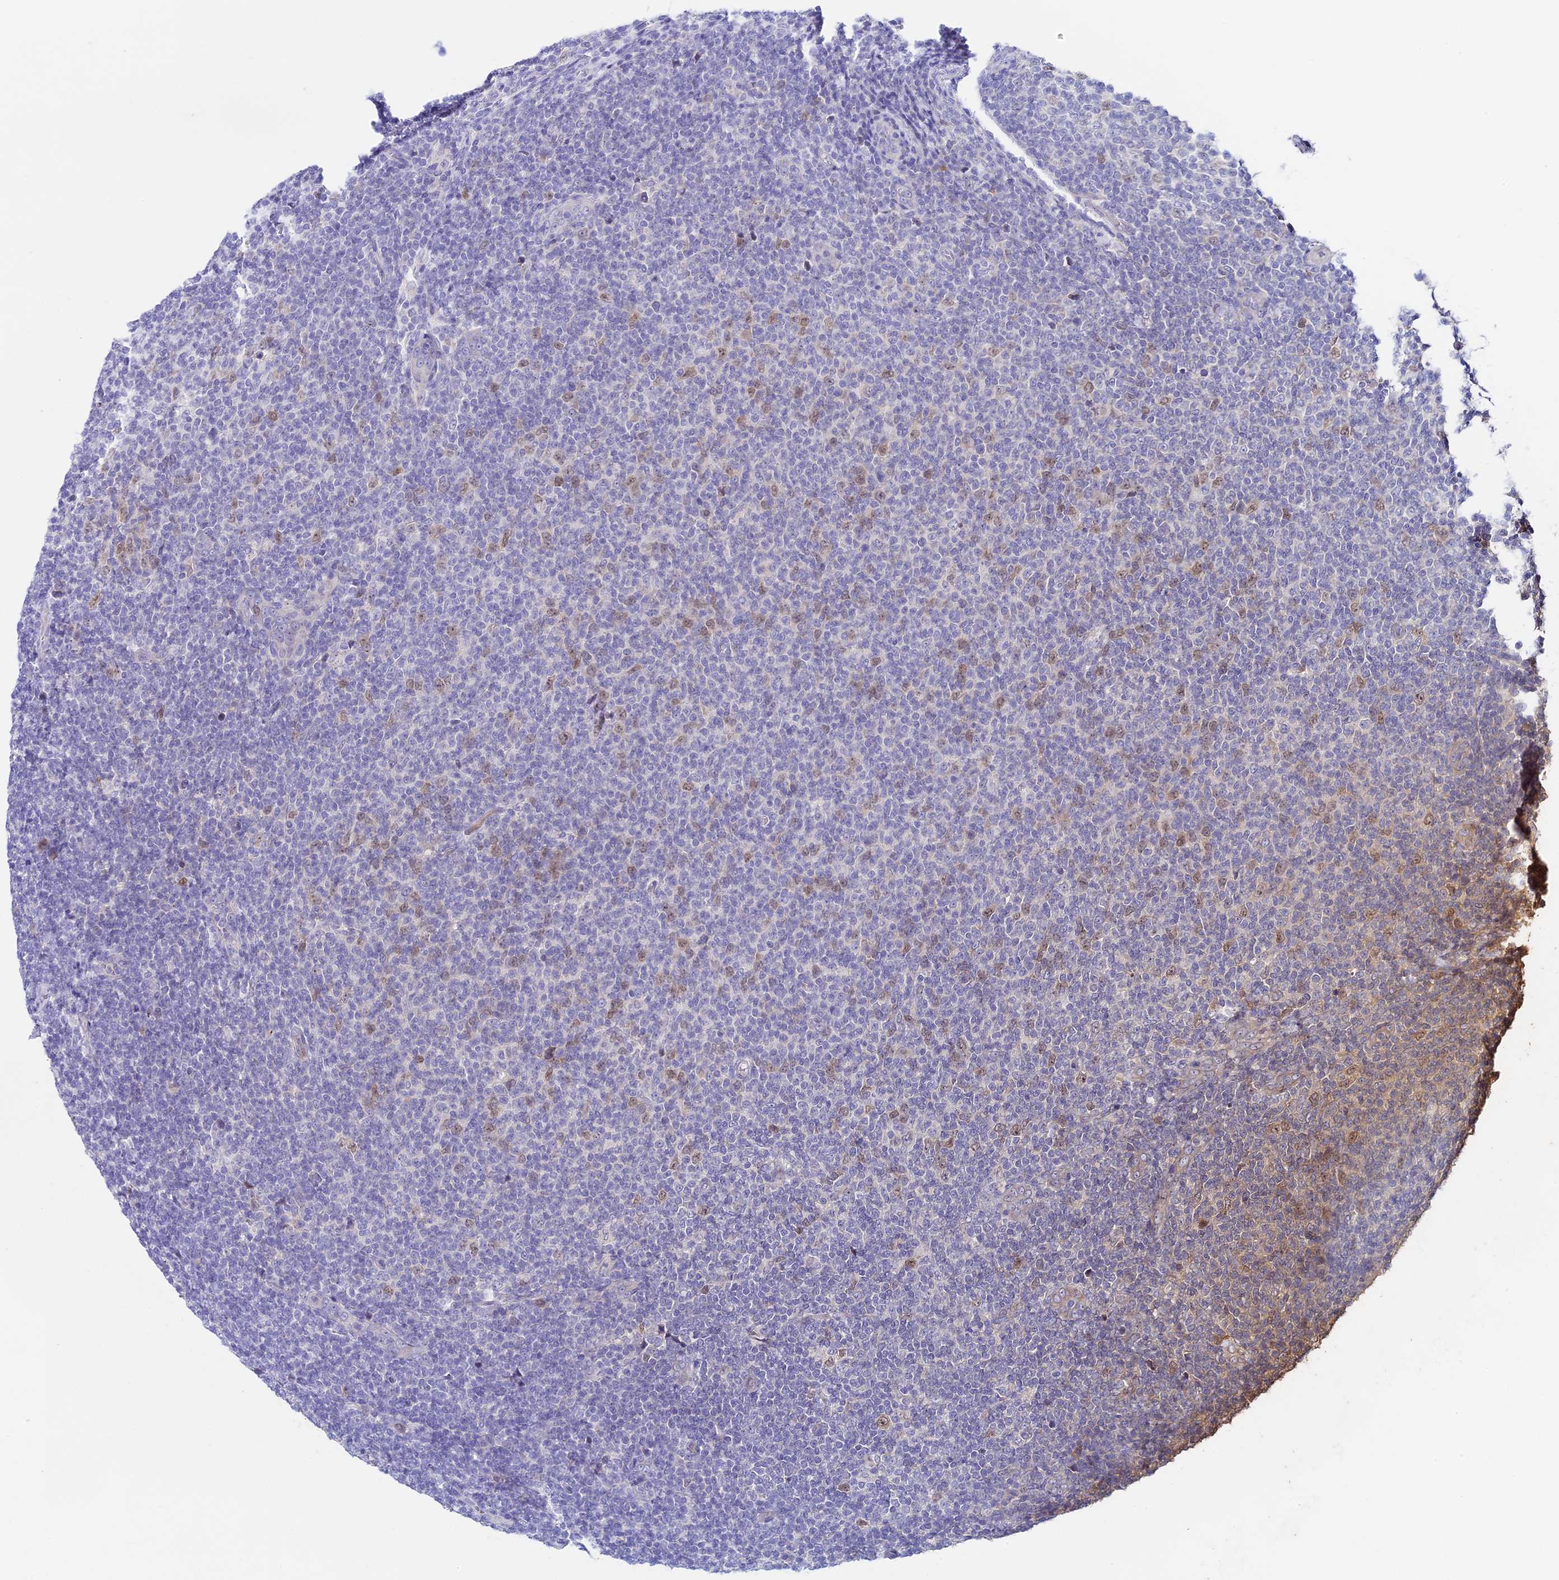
{"staining": {"intensity": "moderate", "quantity": "<25%", "location": "nuclear"}, "tissue": "lymphoma", "cell_type": "Tumor cells", "image_type": "cancer", "snomed": [{"axis": "morphology", "description": "Malignant lymphoma, non-Hodgkin's type, Low grade"}, {"axis": "topography", "description": "Lymph node"}], "caption": "The immunohistochemical stain shows moderate nuclear staining in tumor cells of low-grade malignant lymphoma, non-Hodgkin's type tissue.", "gene": "RAD51", "patient": {"sex": "male", "age": 66}}